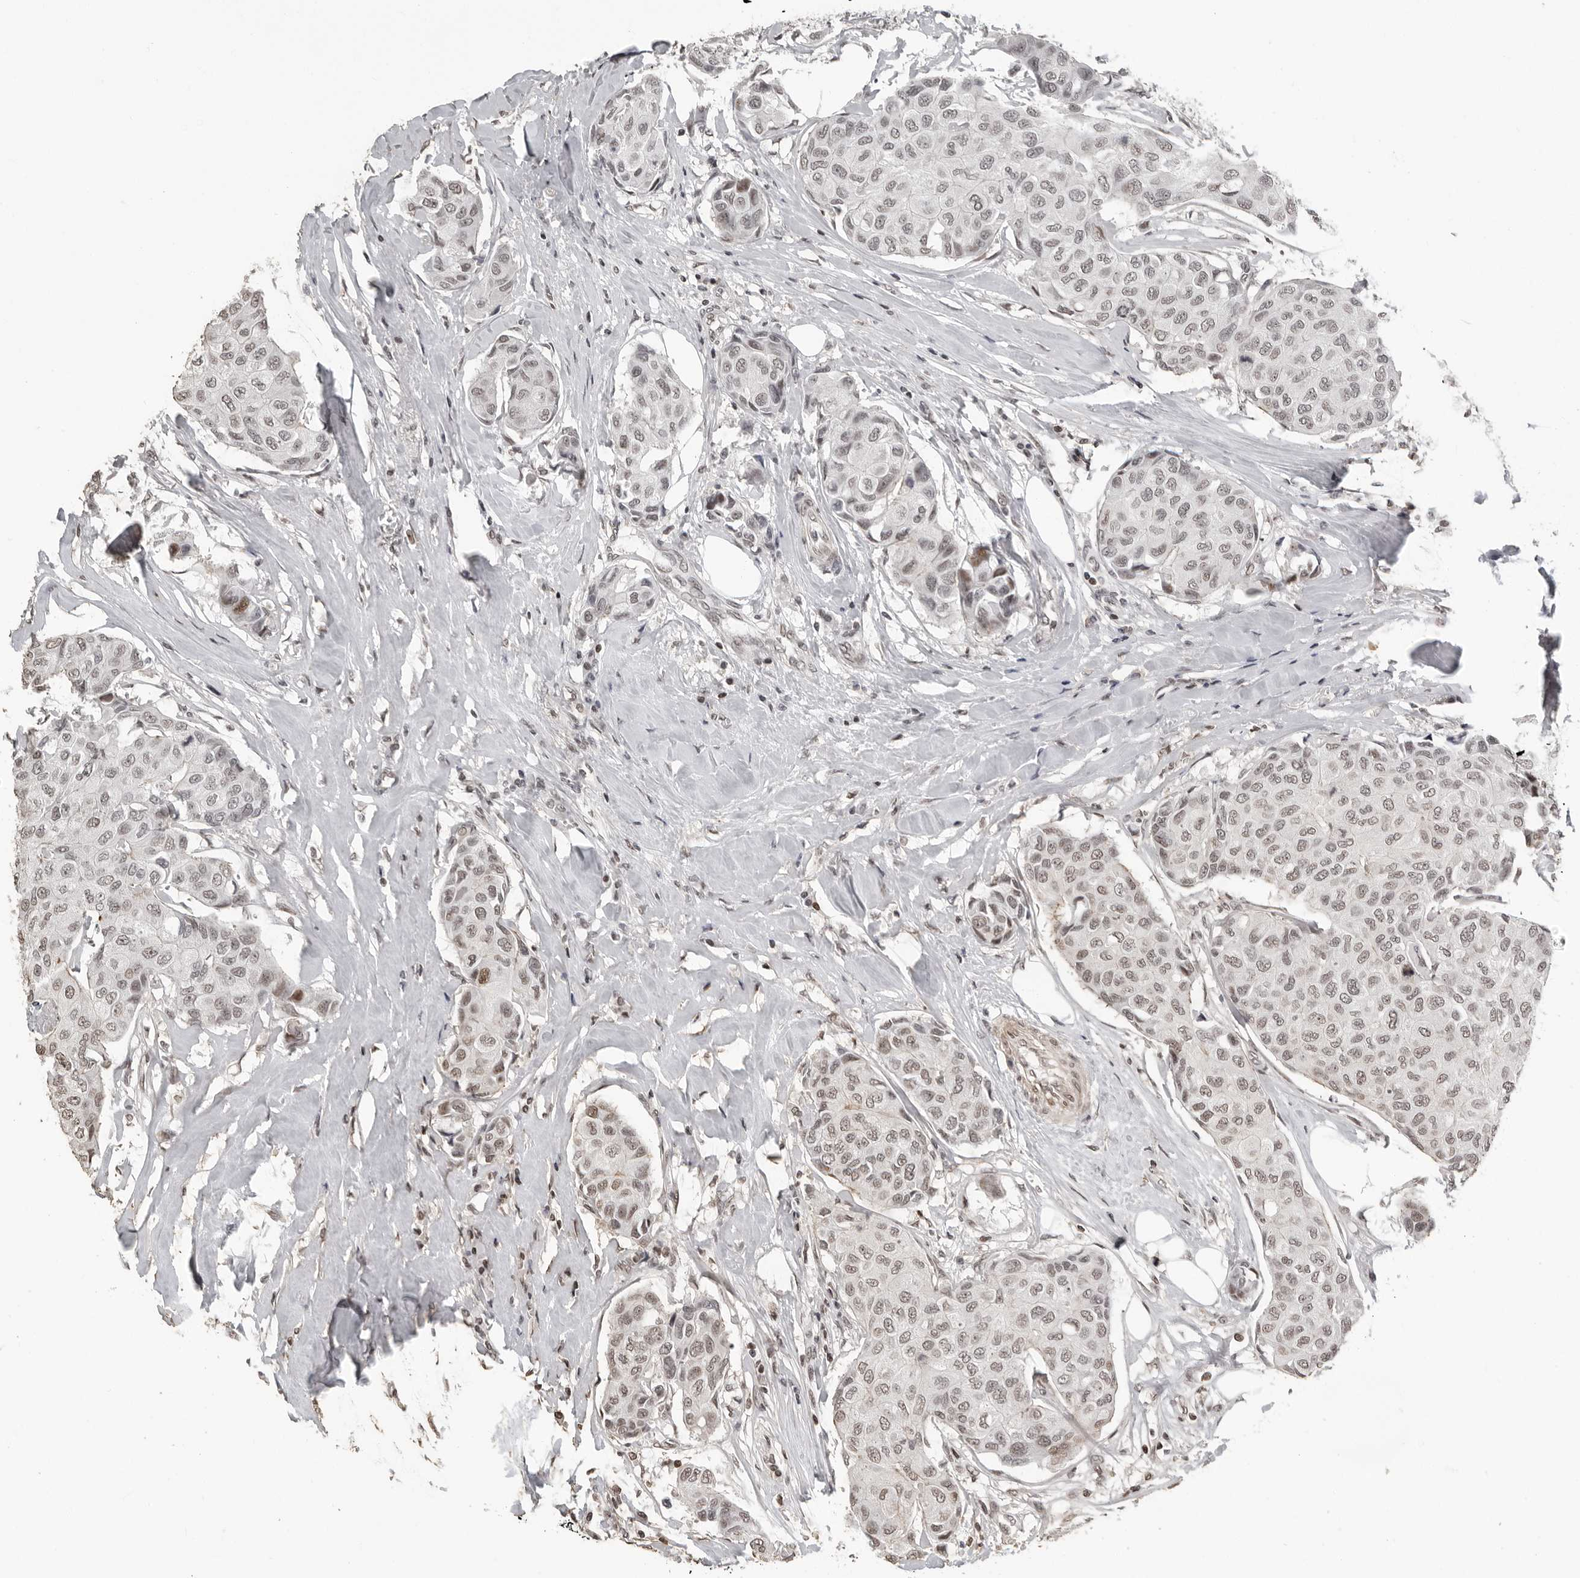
{"staining": {"intensity": "weak", "quantity": "25%-75%", "location": "nuclear"}, "tissue": "breast cancer", "cell_type": "Tumor cells", "image_type": "cancer", "snomed": [{"axis": "morphology", "description": "Duct carcinoma"}, {"axis": "topography", "description": "Breast"}], "caption": "Immunohistochemical staining of intraductal carcinoma (breast) shows low levels of weak nuclear protein staining in about 25%-75% of tumor cells. (Stains: DAB (3,3'-diaminobenzidine) in brown, nuclei in blue, Microscopy: brightfield microscopy at high magnification).", "gene": "ORC1", "patient": {"sex": "female", "age": 80}}